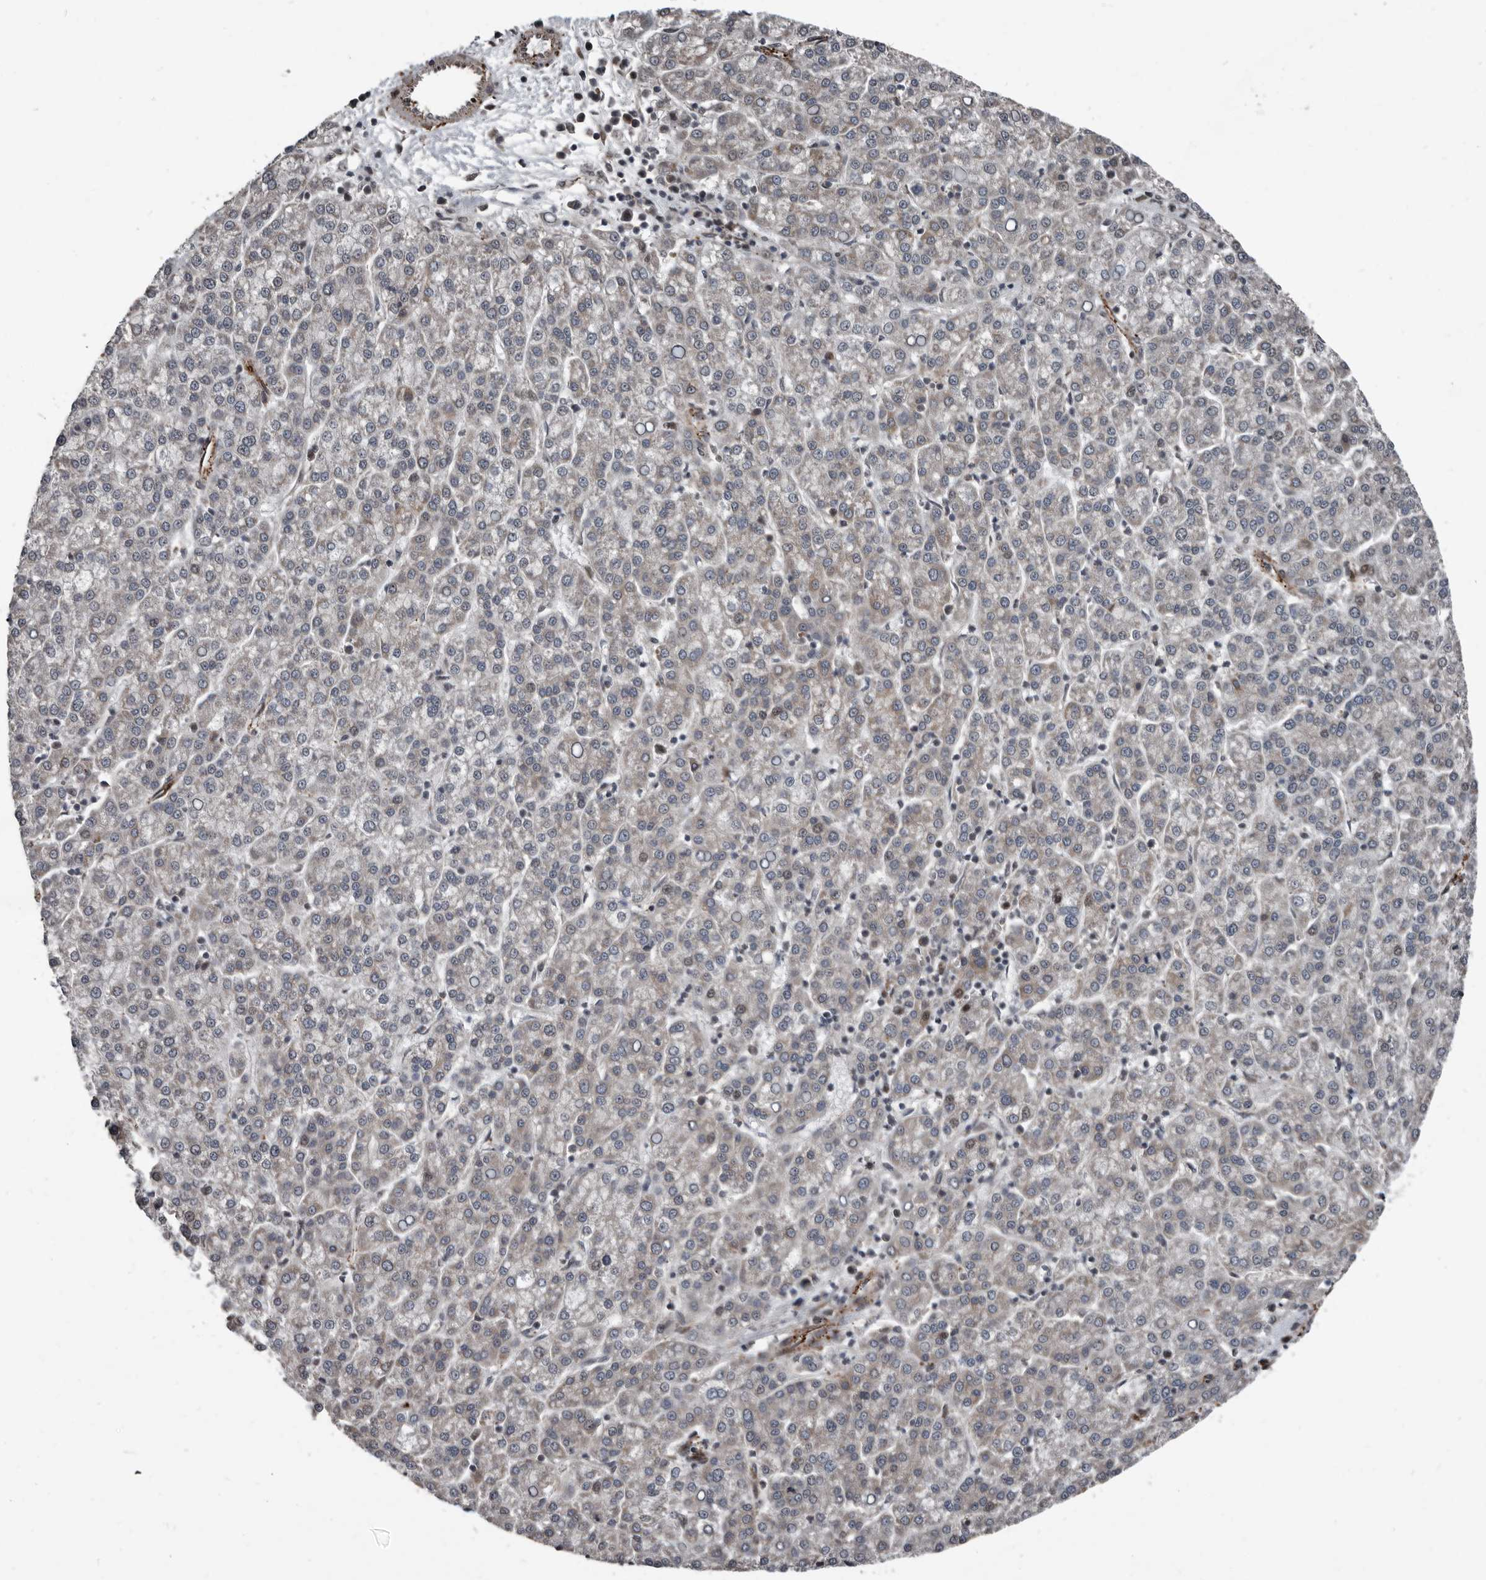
{"staining": {"intensity": "negative", "quantity": "none", "location": "none"}, "tissue": "liver cancer", "cell_type": "Tumor cells", "image_type": "cancer", "snomed": [{"axis": "morphology", "description": "Carcinoma, Hepatocellular, NOS"}, {"axis": "topography", "description": "Liver"}], "caption": "There is no significant expression in tumor cells of liver cancer.", "gene": "CHD1L", "patient": {"sex": "female", "age": 58}}